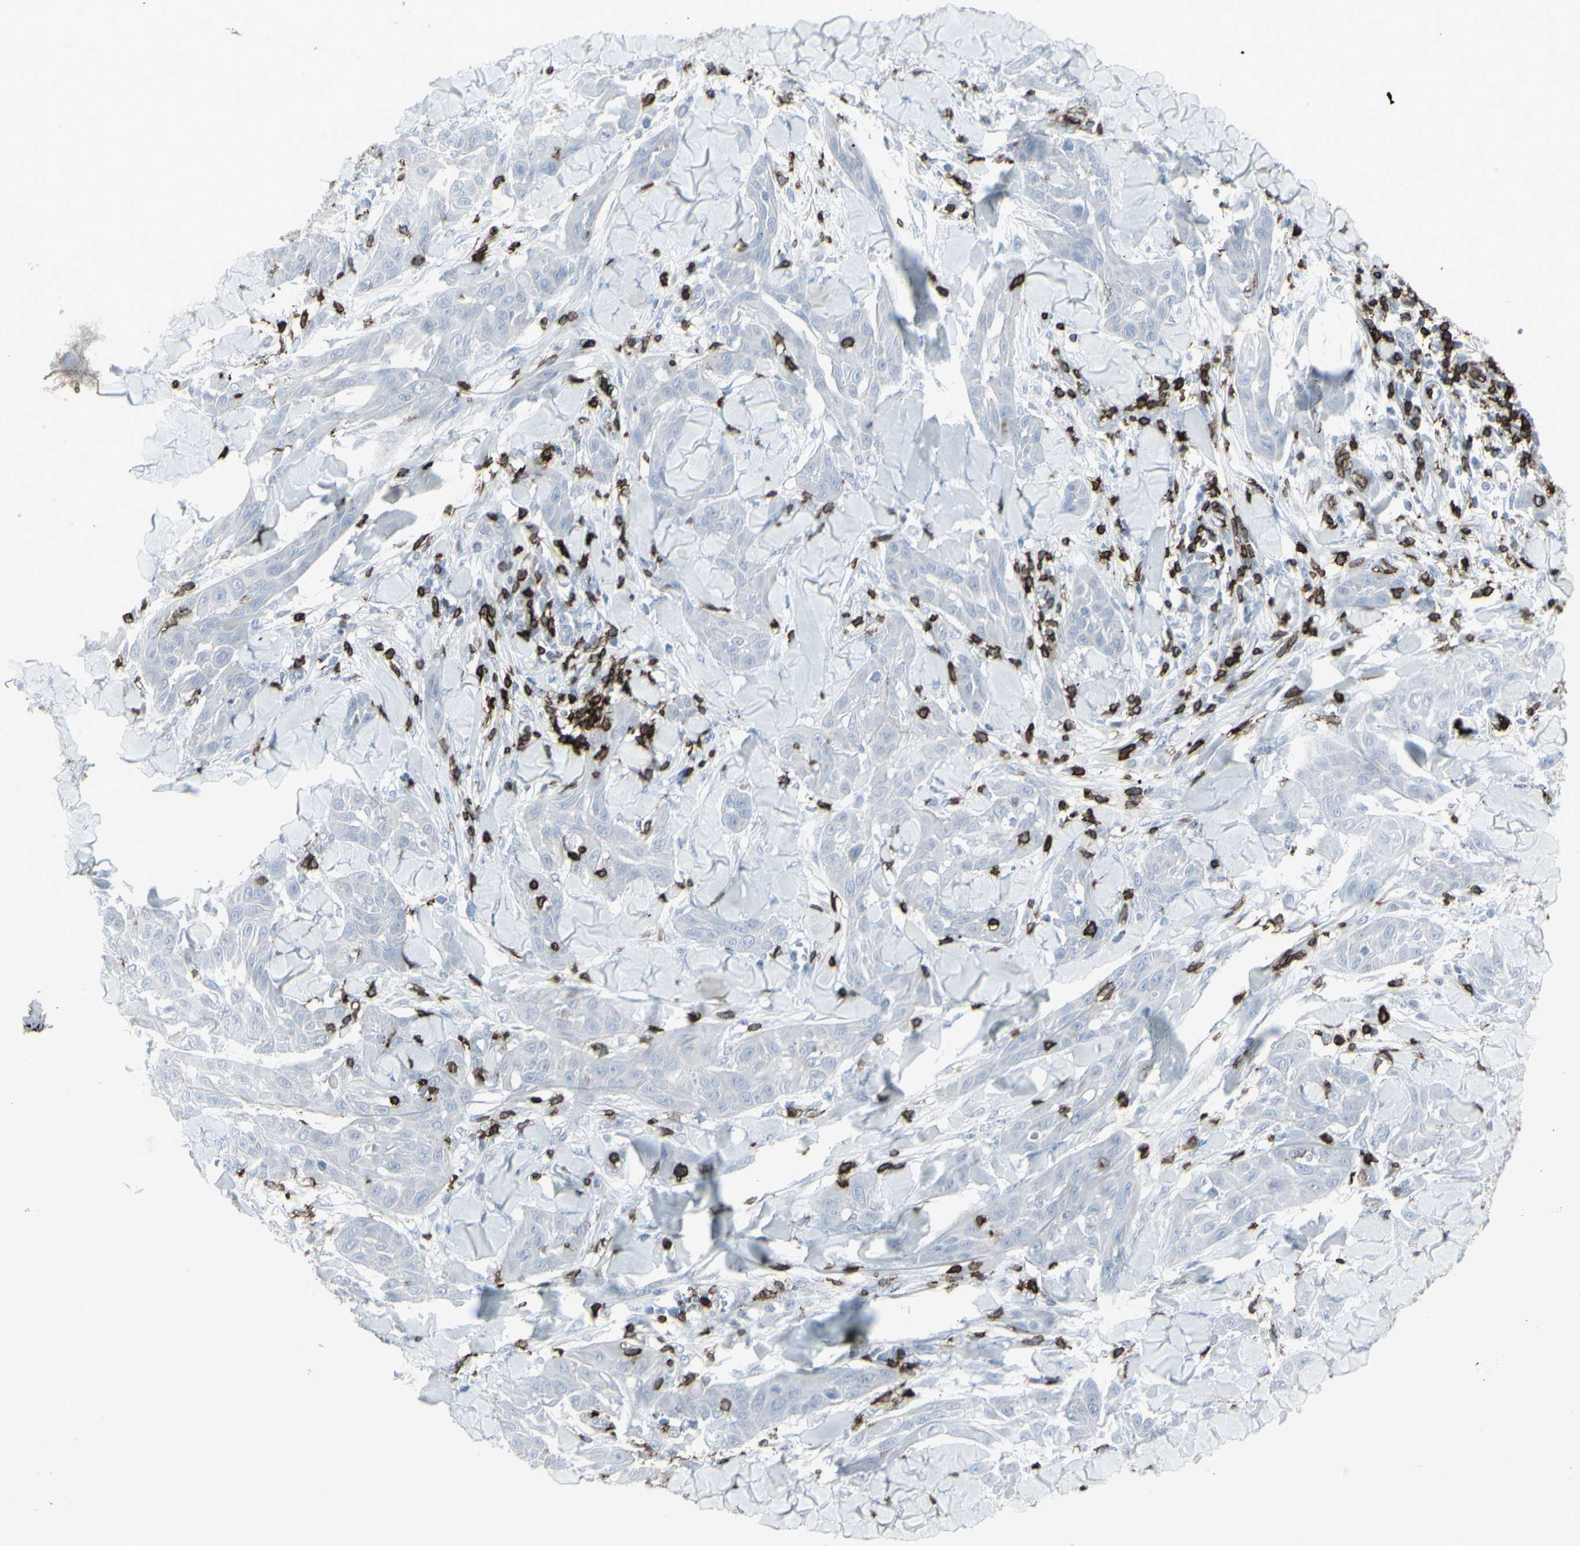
{"staining": {"intensity": "negative", "quantity": "none", "location": "none"}, "tissue": "skin cancer", "cell_type": "Tumor cells", "image_type": "cancer", "snomed": [{"axis": "morphology", "description": "Squamous cell carcinoma, NOS"}, {"axis": "topography", "description": "Skin"}], "caption": "Immunohistochemical staining of human squamous cell carcinoma (skin) demonstrates no significant positivity in tumor cells.", "gene": "CD247", "patient": {"sex": "male", "age": 24}}